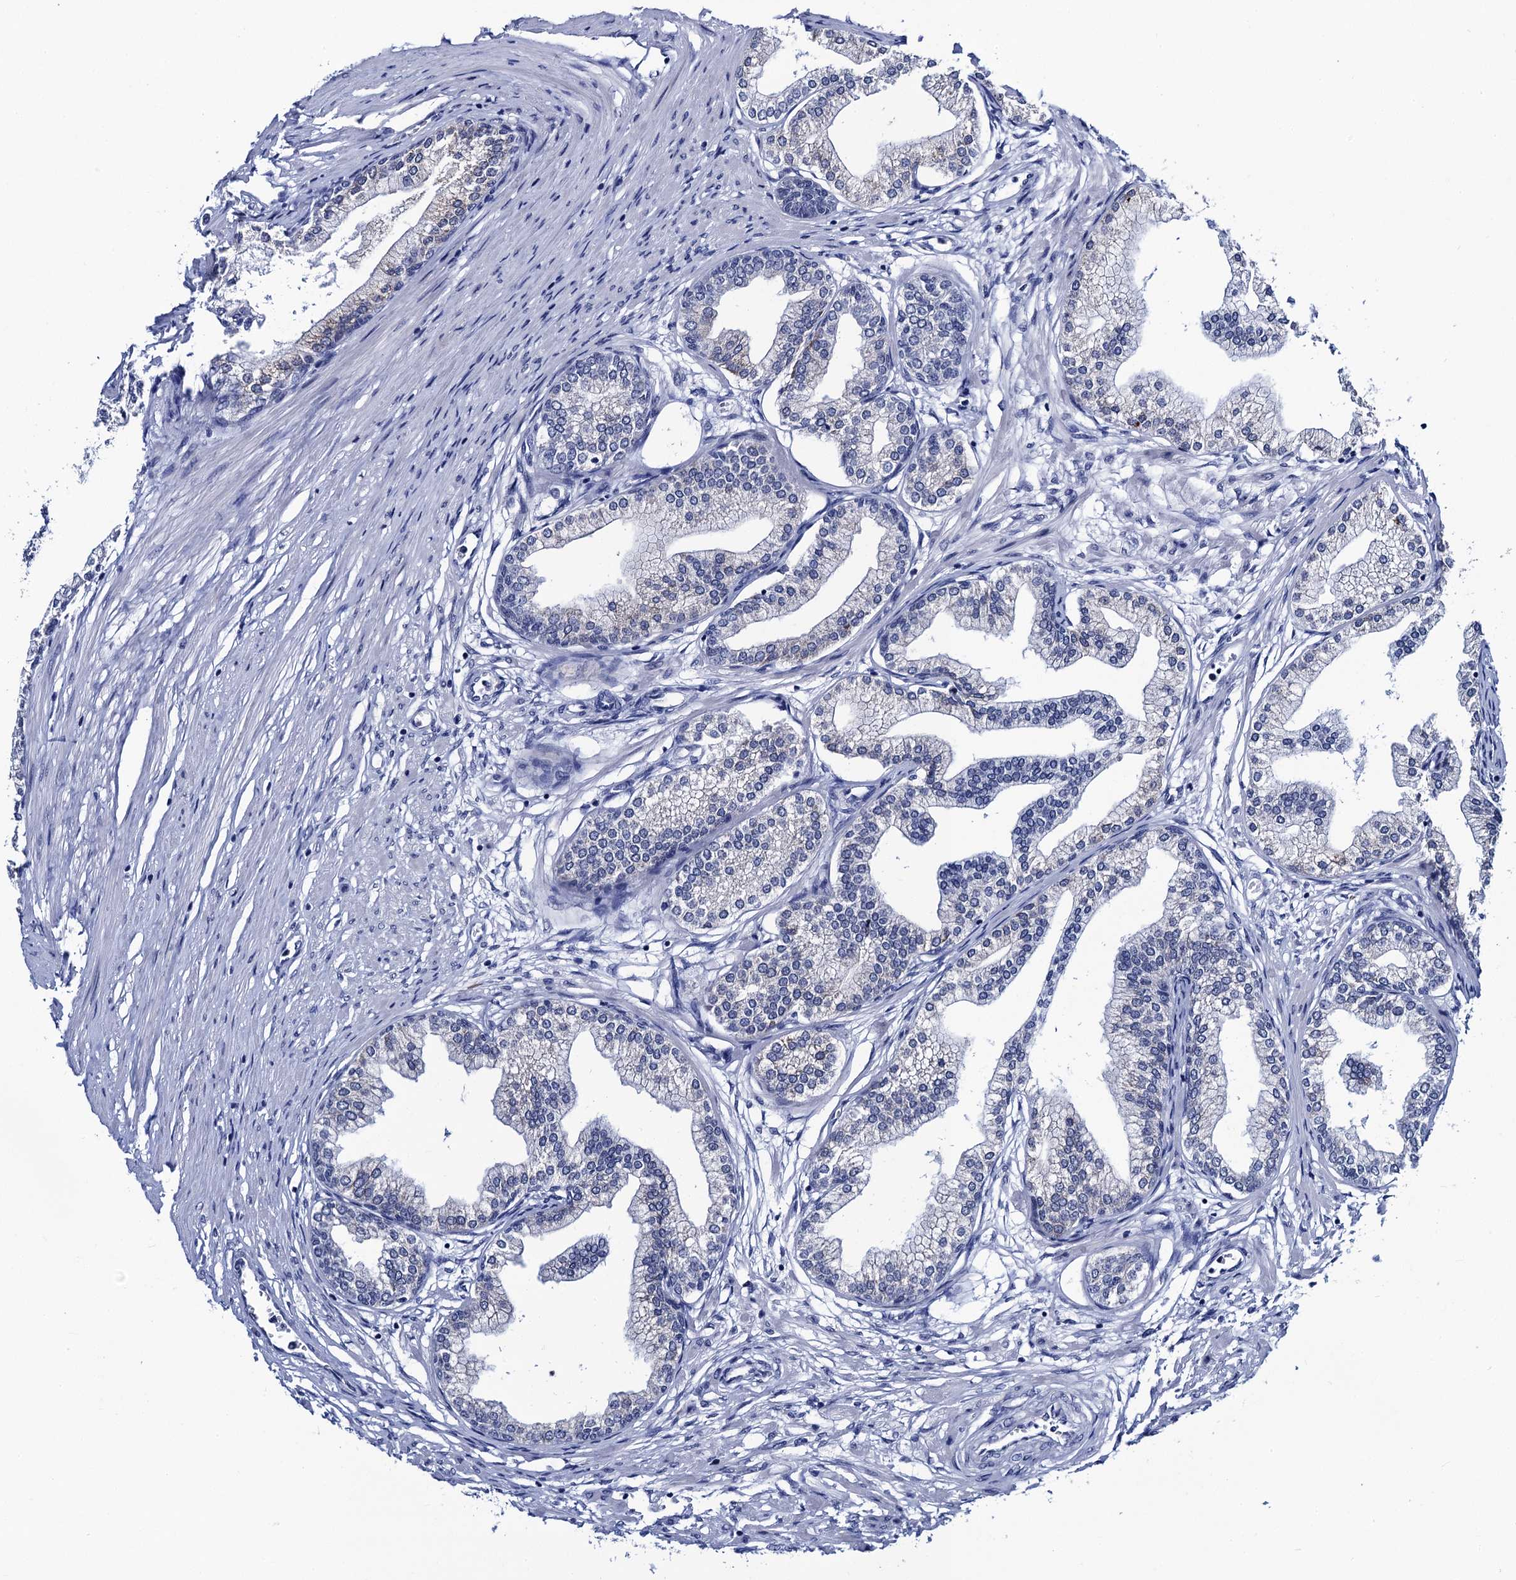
{"staining": {"intensity": "negative", "quantity": "none", "location": "none"}, "tissue": "prostate", "cell_type": "Glandular cells", "image_type": "normal", "snomed": [{"axis": "morphology", "description": "Normal tissue, NOS"}, {"axis": "morphology", "description": "Urothelial carcinoma, Low grade"}, {"axis": "topography", "description": "Urinary bladder"}, {"axis": "topography", "description": "Prostate"}], "caption": "DAB (3,3'-diaminobenzidine) immunohistochemical staining of benign prostate demonstrates no significant staining in glandular cells. (DAB (3,3'-diaminobenzidine) IHC, high magnification).", "gene": "SLC7A10", "patient": {"sex": "male", "age": 60}}